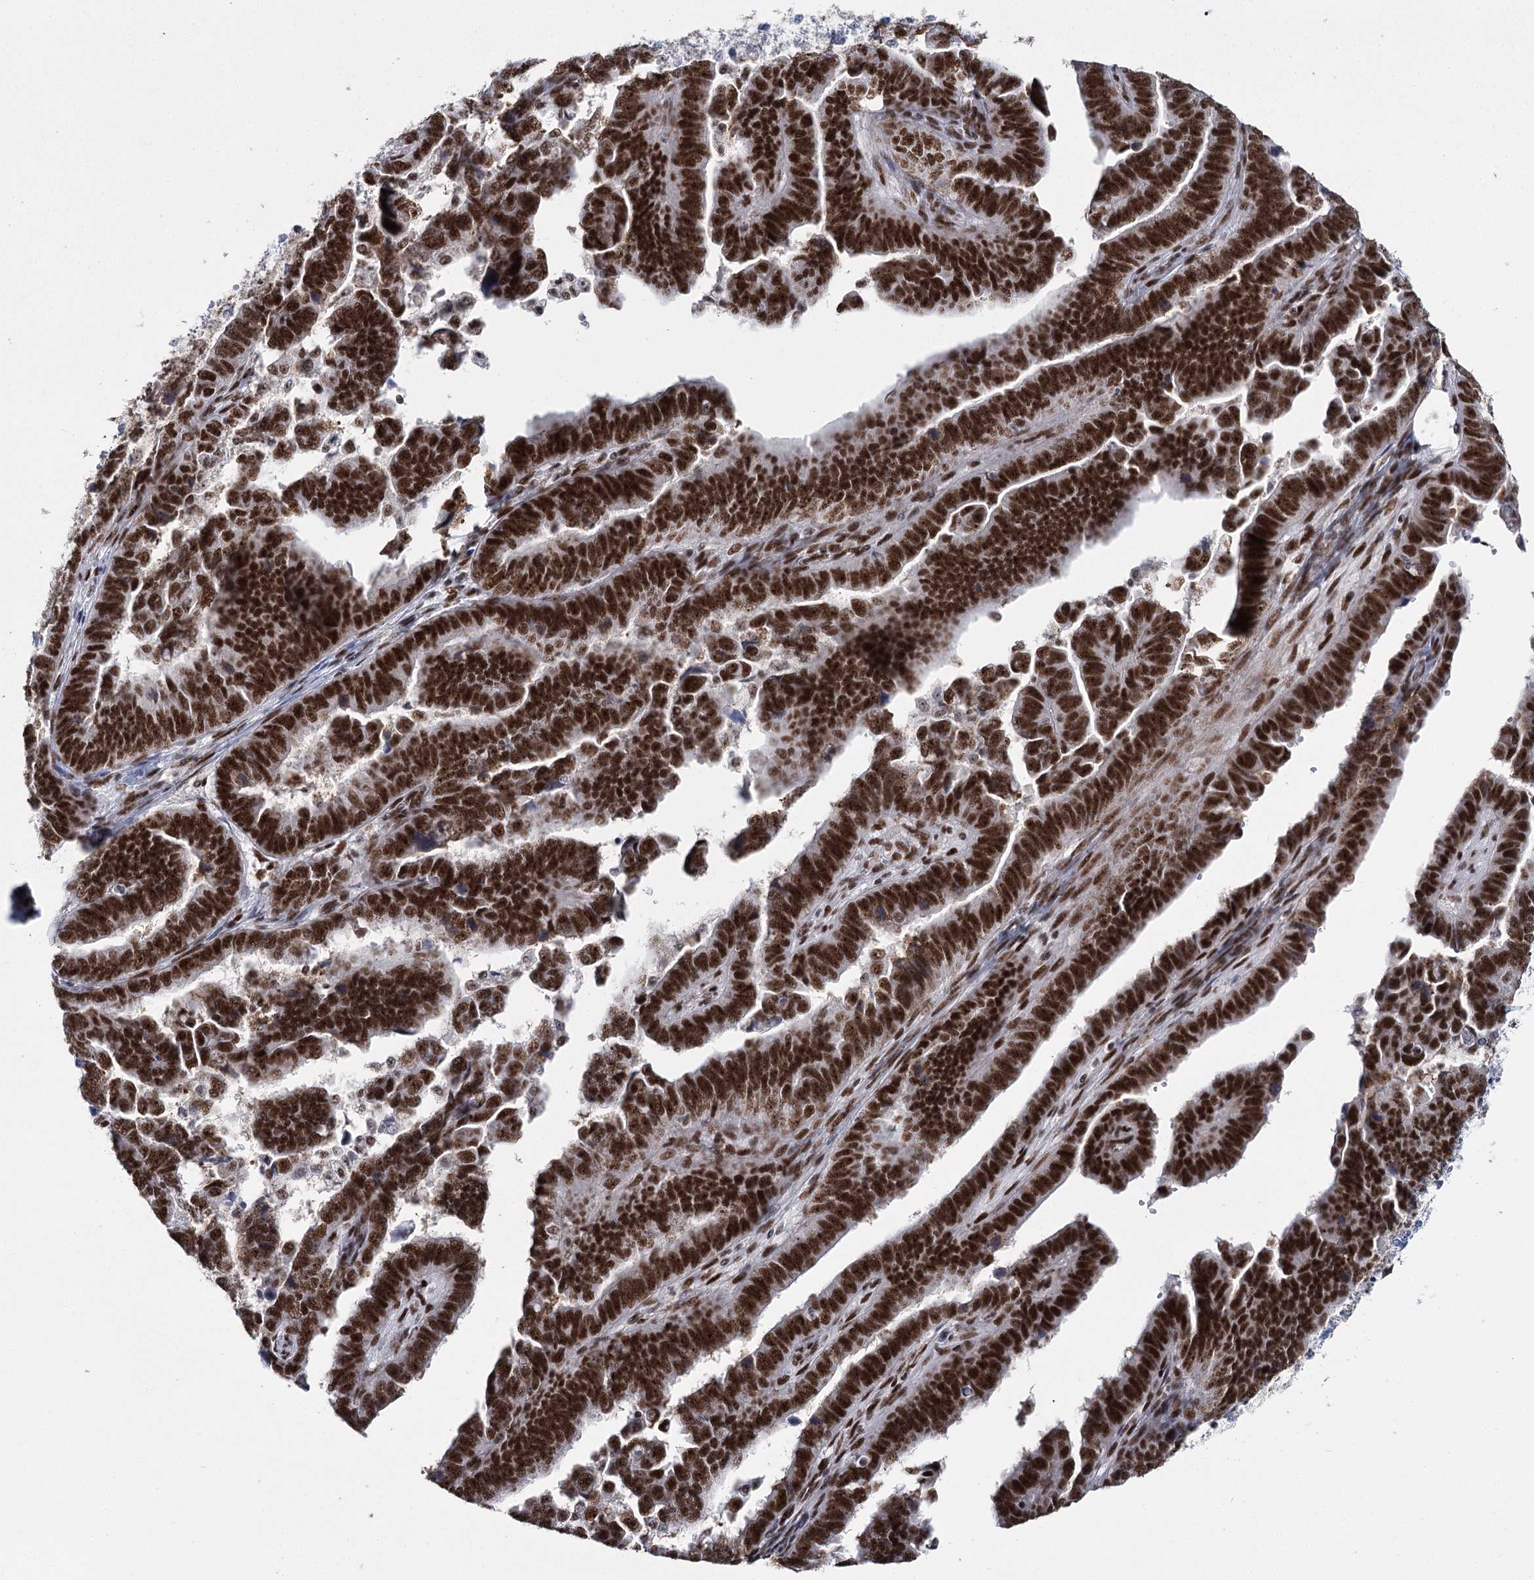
{"staining": {"intensity": "strong", "quantity": ">75%", "location": "nuclear"}, "tissue": "endometrial cancer", "cell_type": "Tumor cells", "image_type": "cancer", "snomed": [{"axis": "morphology", "description": "Adenocarcinoma, NOS"}, {"axis": "topography", "description": "Endometrium"}], "caption": "Endometrial adenocarcinoma stained with a brown dye reveals strong nuclear positive expression in approximately >75% of tumor cells.", "gene": "SCAF8", "patient": {"sex": "female", "age": 75}}